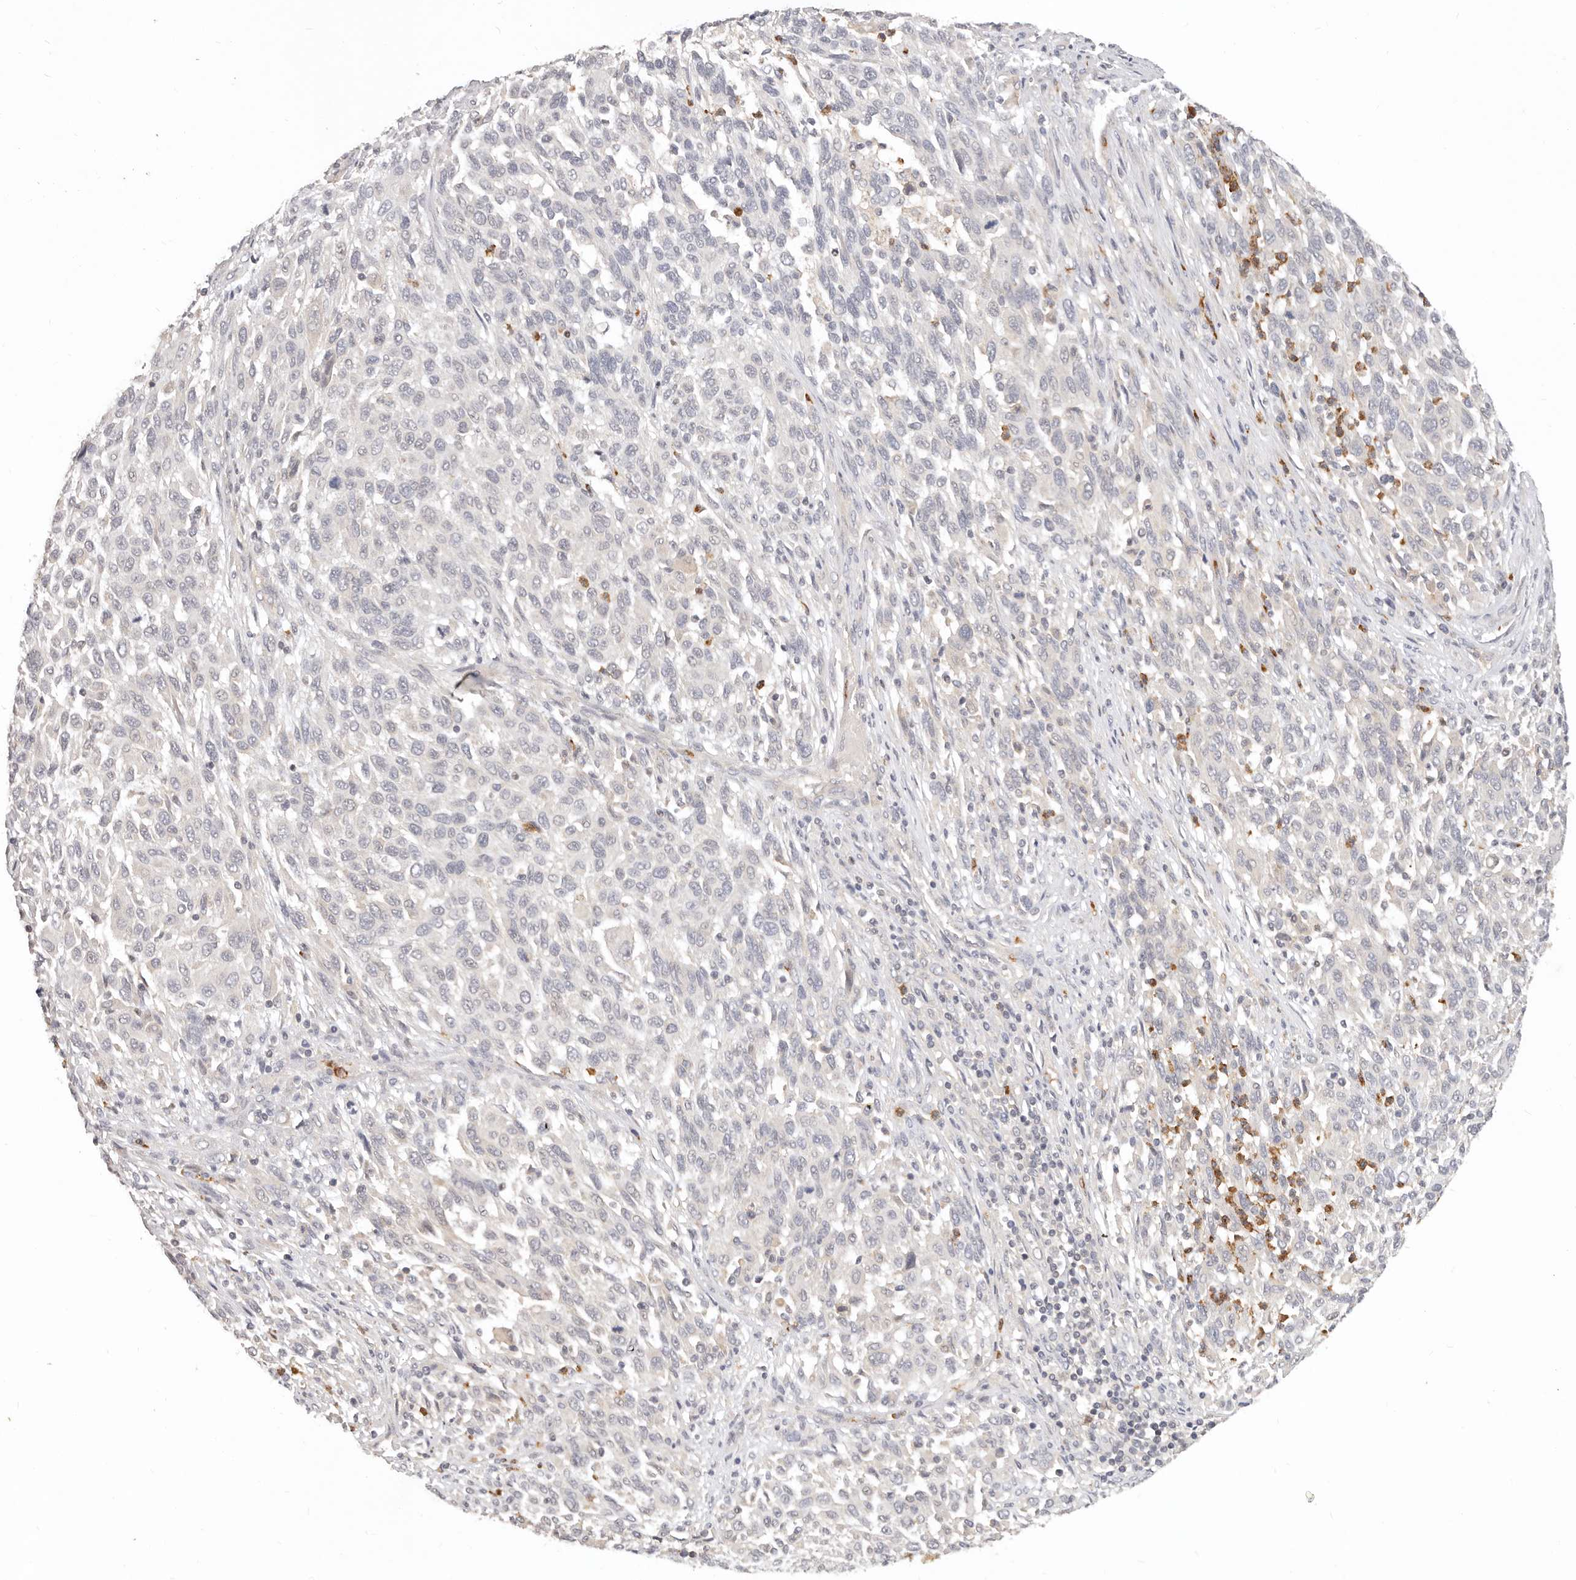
{"staining": {"intensity": "negative", "quantity": "none", "location": "none"}, "tissue": "melanoma", "cell_type": "Tumor cells", "image_type": "cancer", "snomed": [{"axis": "morphology", "description": "Malignant melanoma, Metastatic site"}, {"axis": "topography", "description": "Lymph node"}], "caption": "Immunohistochemistry (IHC) micrograph of neoplastic tissue: human melanoma stained with DAB exhibits no significant protein positivity in tumor cells.", "gene": "USP49", "patient": {"sex": "male", "age": 61}}